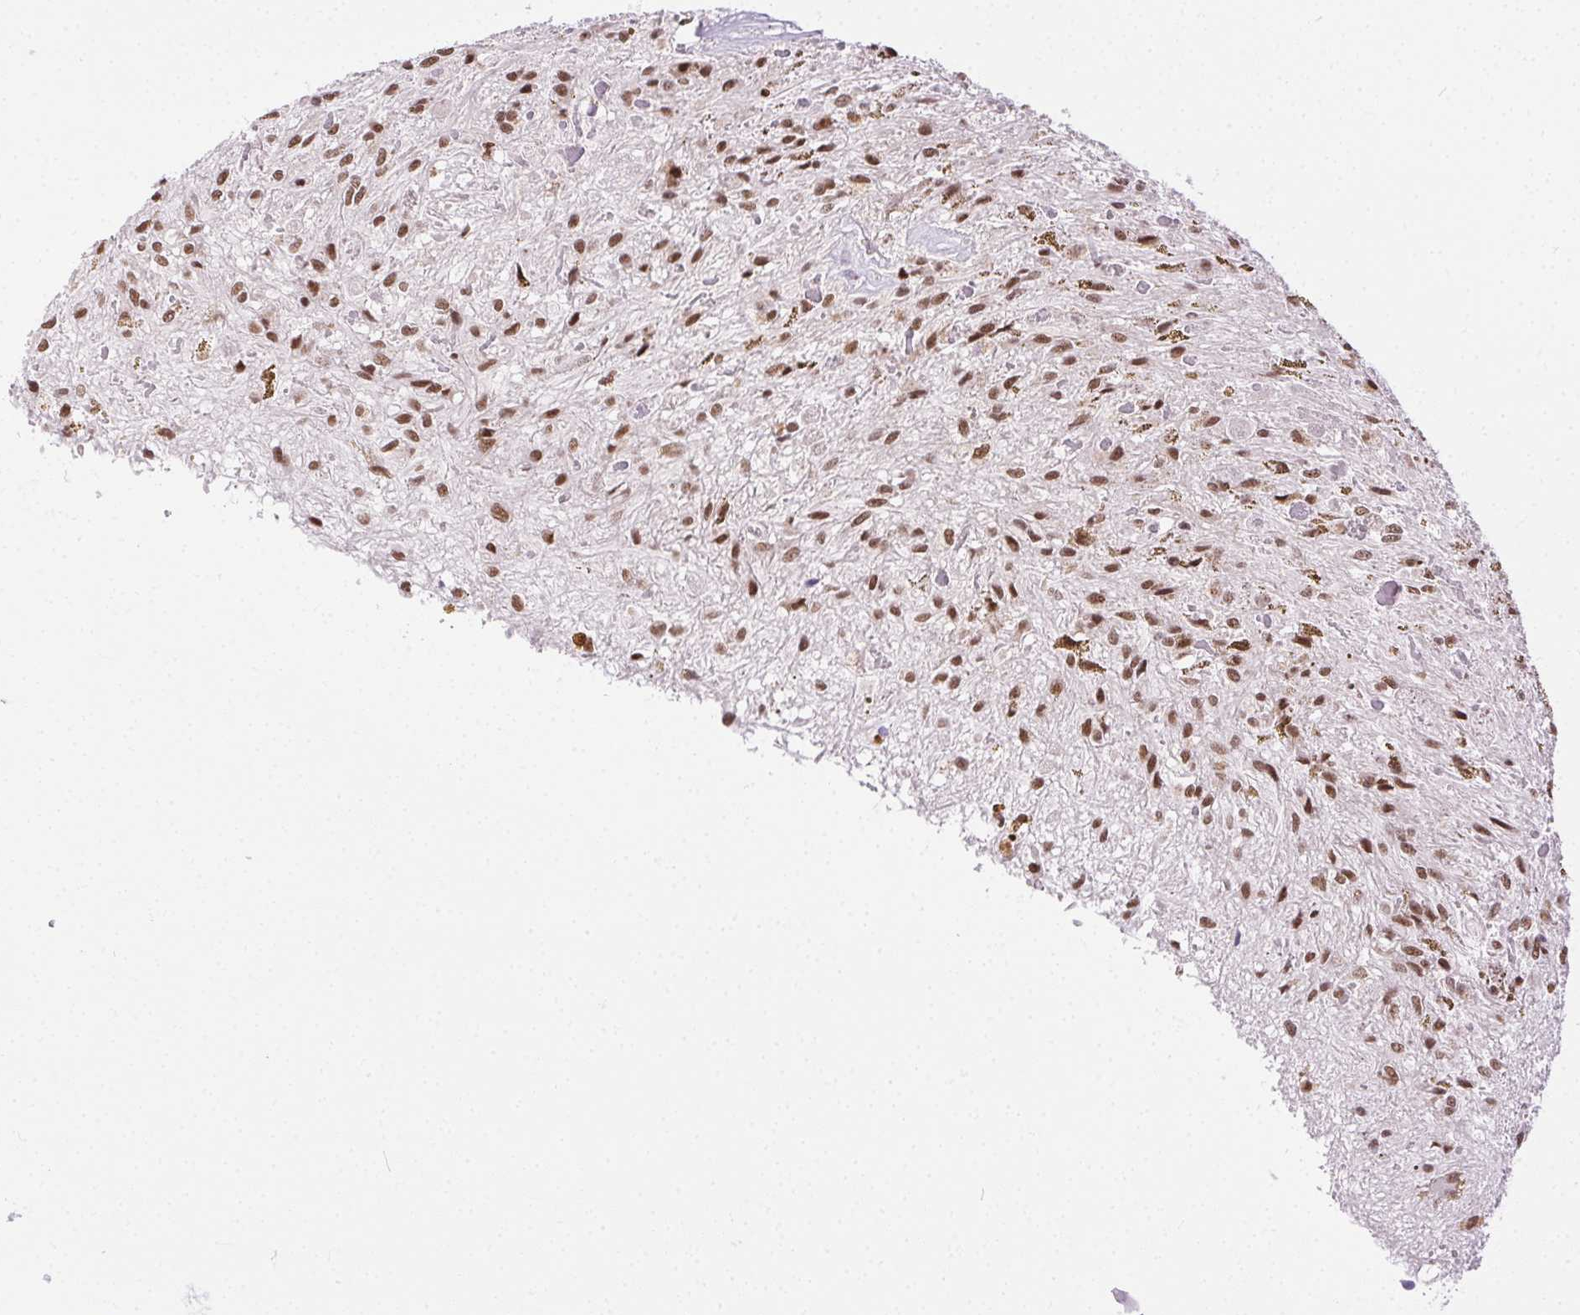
{"staining": {"intensity": "moderate", "quantity": "25%-75%", "location": "nuclear"}, "tissue": "glioma", "cell_type": "Tumor cells", "image_type": "cancer", "snomed": [{"axis": "morphology", "description": "Glioma, malignant, Low grade"}, {"axis": "topography", "description": "Cerebellum"}], "caption": "An image of malignant glioma (low-grade) stained for a protein demonstrates moderate nuclear brown staining in tumor cells. The staining was performed using DAB (3,3'-diaminobenzidine) to visualize the protein expression in brown, while the nuclei were stained in blue with hematoxylin (Magnification: 20x).", "gene": "TRA2B", "patient": {"sex": "female", "age": 14}}